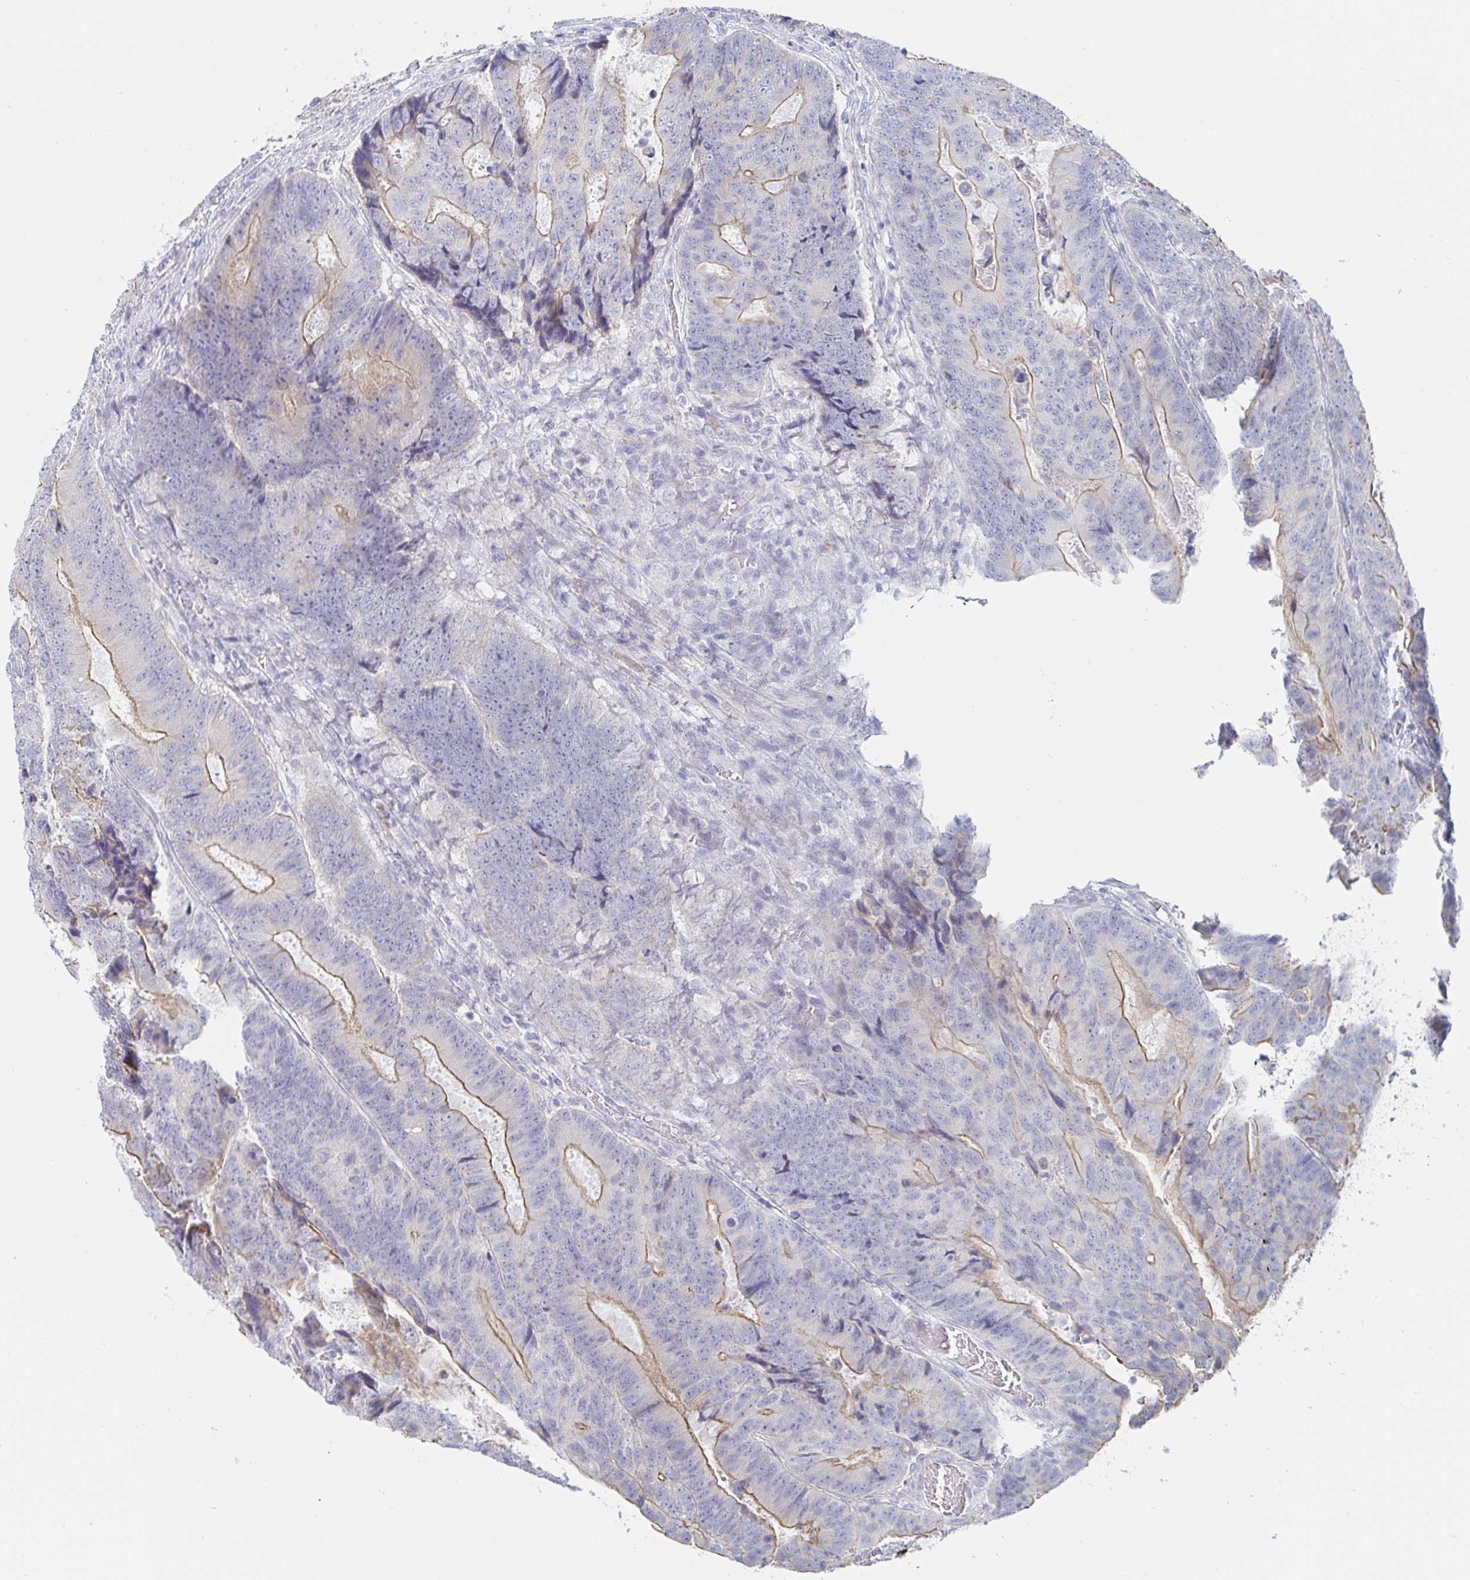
{"staining": {"intensity": "moderate", "quantity": "25%-75%", "location": "cytoplasmic/membranous"}, "tissue": "colorectal cancer", "cell_type": "Tumor cells", "image_type": "cancer", "snomed": [{"axis": "morphology", "description": "Adenocarcinoma, NOS"}, {"axis": "topography", "description": "Colon"}], "caption": "Immunohistochemical staining of colorectal adenocarcinoma exhibits medium levels of moderate cytoplasmic/membranous expression in approximately 25%-75% of tumor cells.", "gene": "ZNF430", "patient": {"sex": "female", "age": 48}}